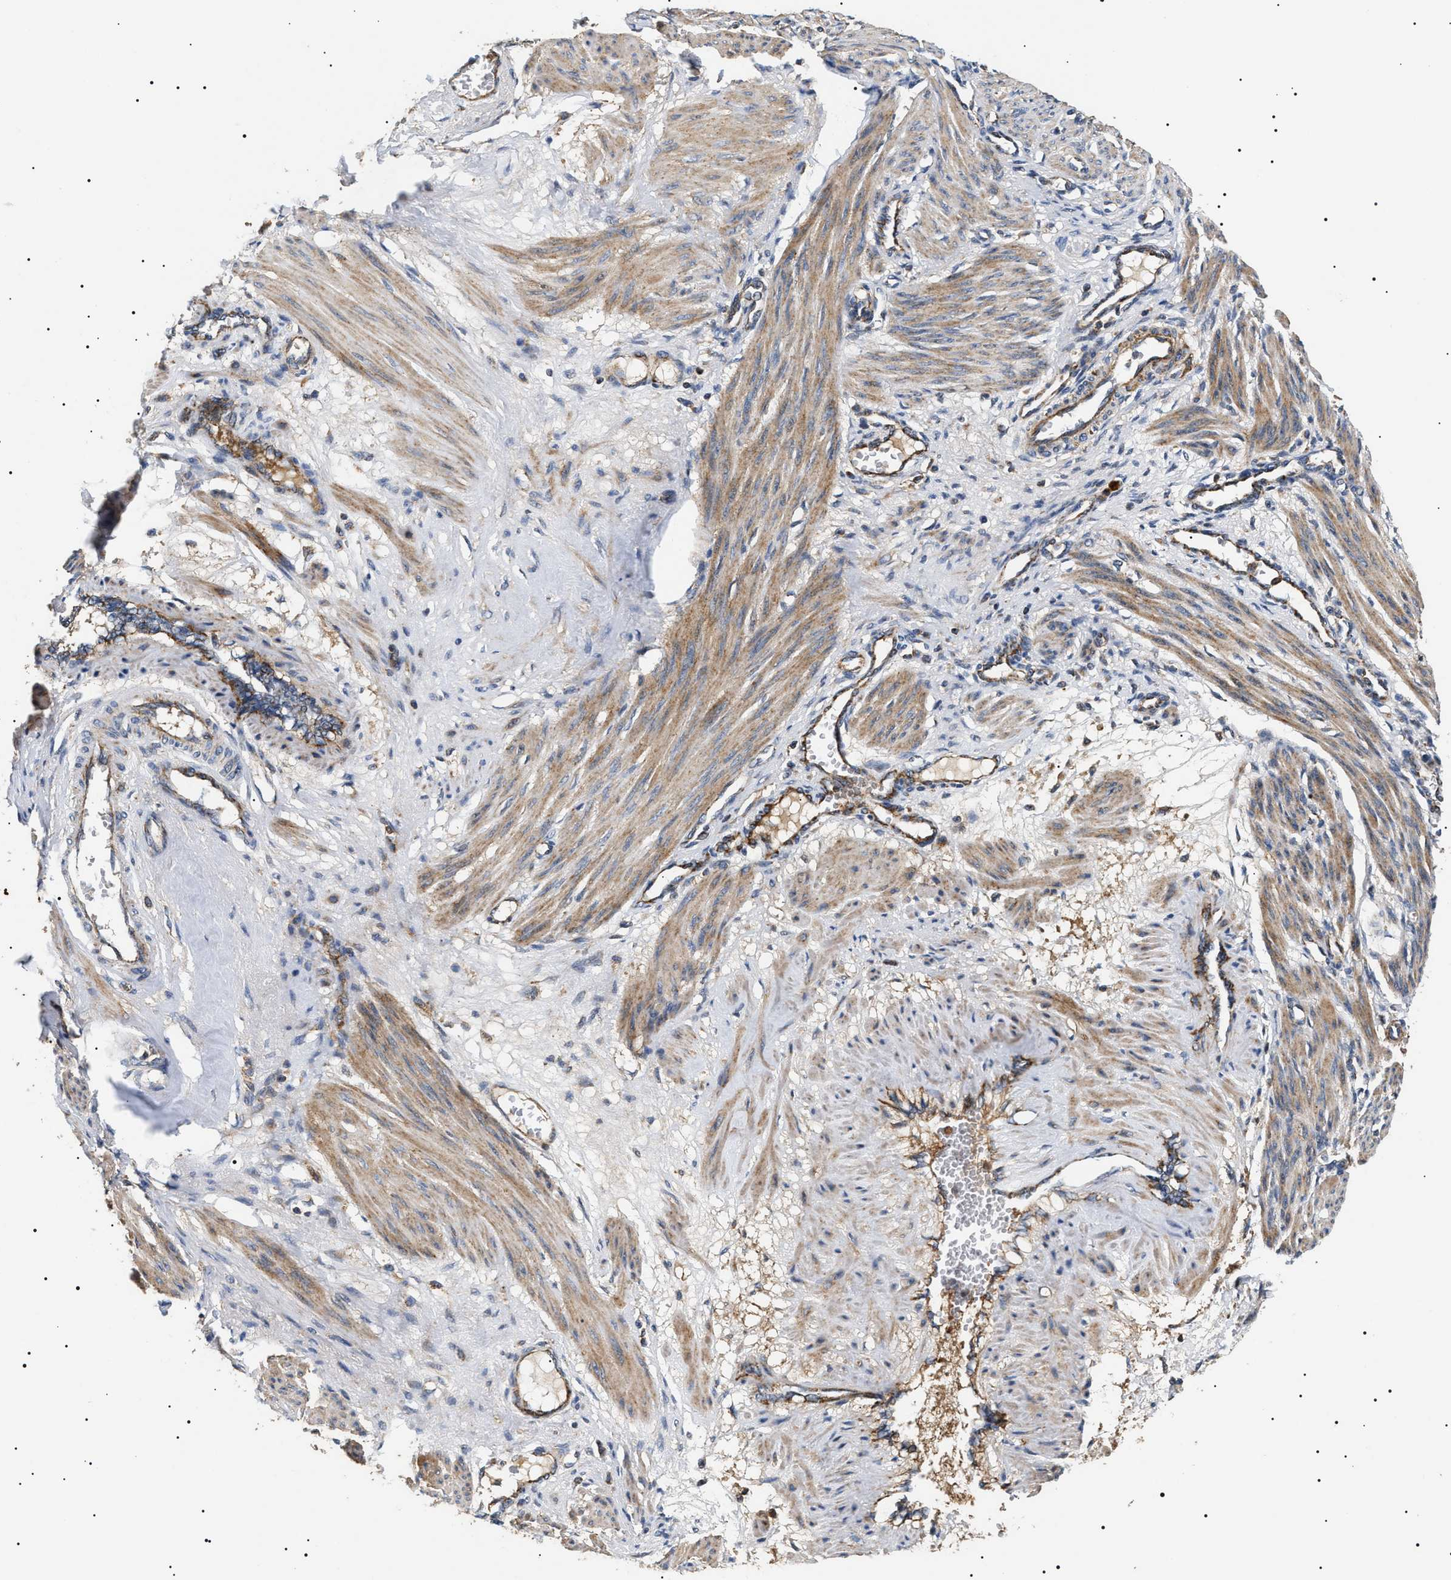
{"staining": {"intensity": "moderate", "quantity": ">75%", "location": "cytoplasmic/membranous"}, "tissue": "smooth muscle", "cell_type": "Smooth muscle cells", "image_type": "normal", "snomed": [{"axis": "morphology", "description": "Normal tissue, NOS"}, {"axis": "topography", "description": "Endometrium"}], "caption": "Smooth muscle cells exhibit medium levels of moderate cytoplasmic/membranous positivity in about >75% of cells in normal smooth muscle. (Stains: DAB in brown, nuclei in blue, Microscopy: brightfield microscopy at high magnification).", "gene": "OXSM", "patient": {"sex": "female", "age": 33}}